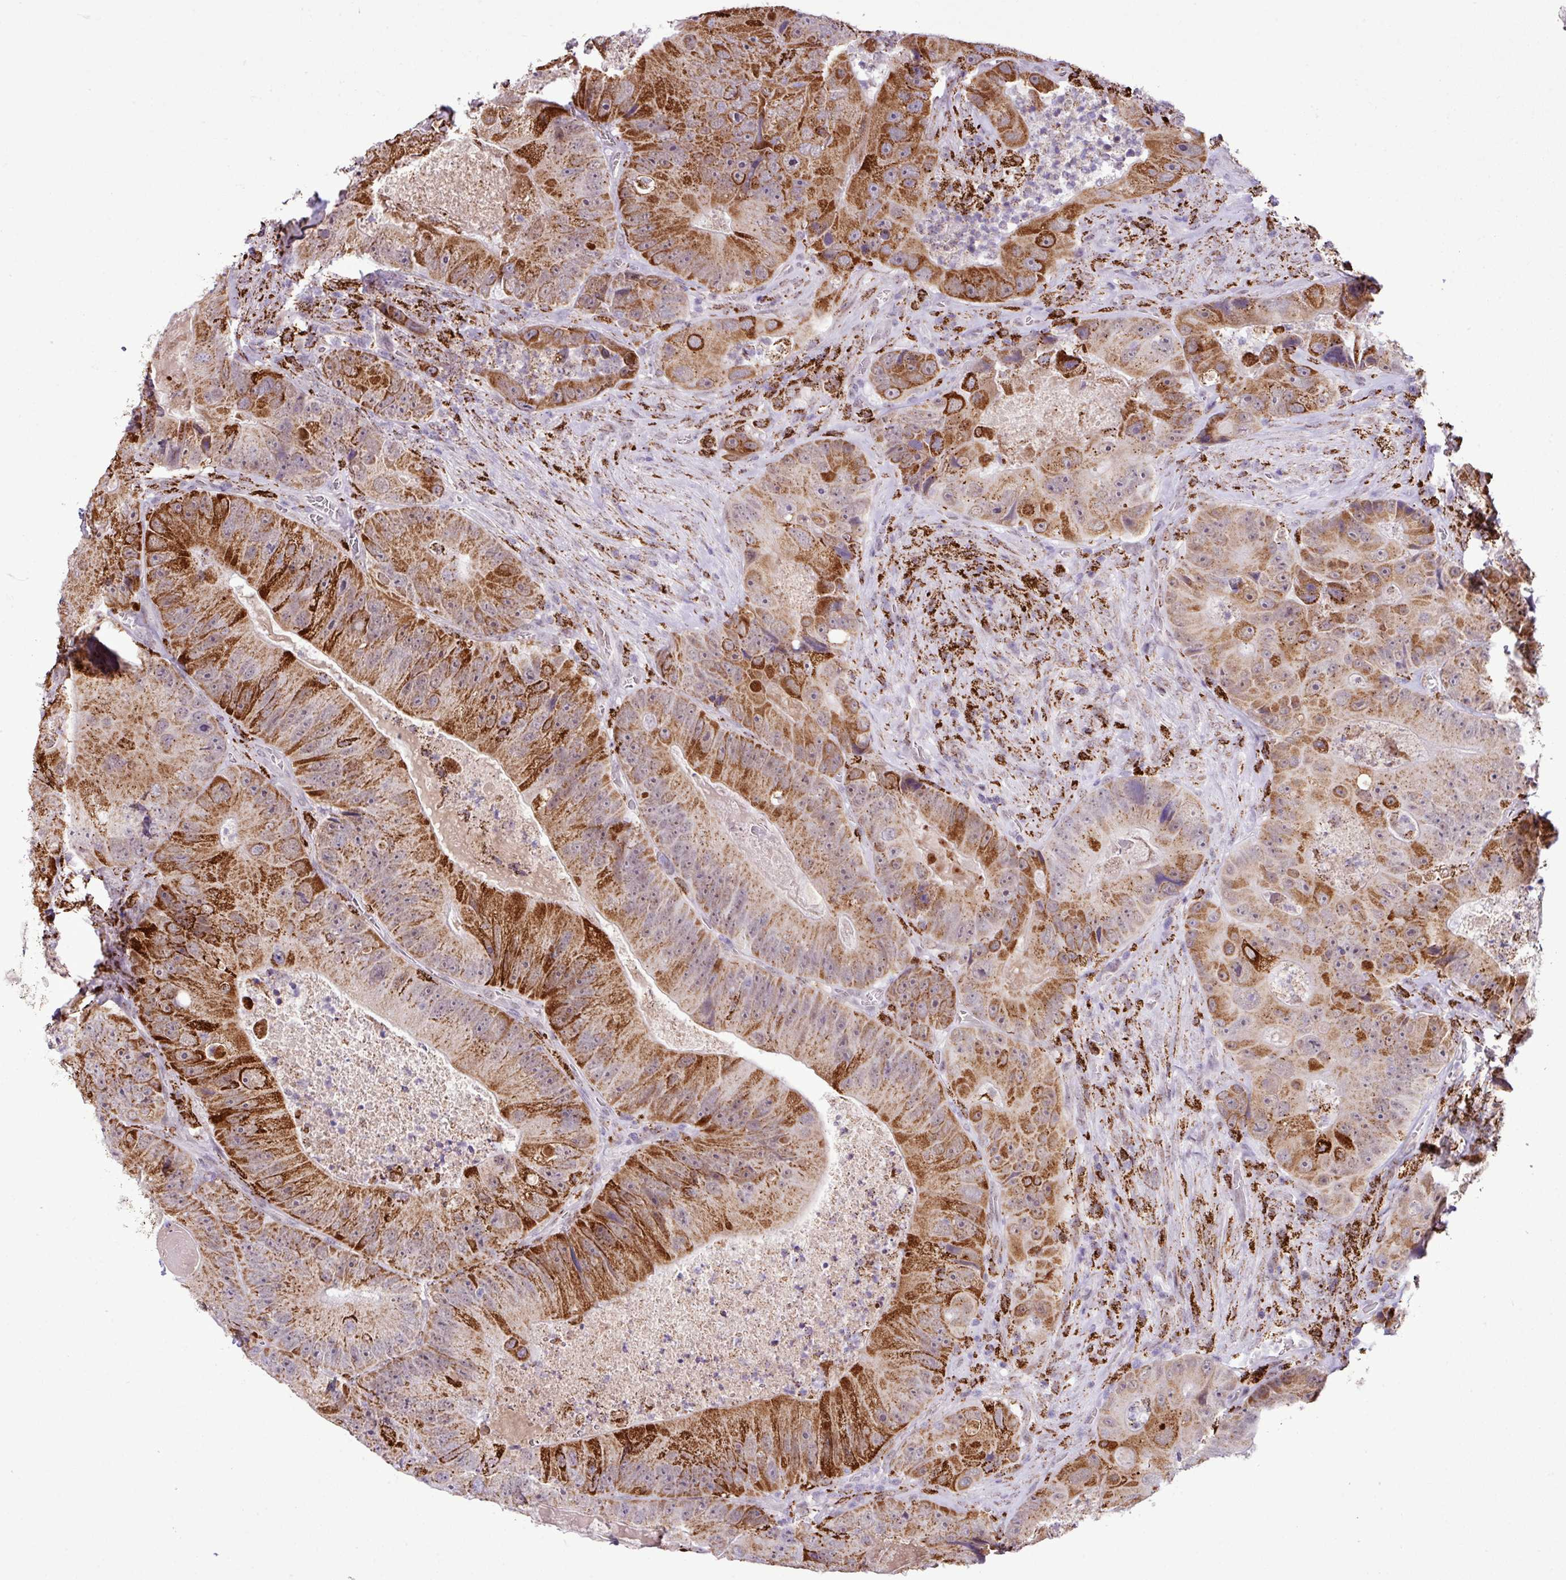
{"staining": {"intensity": "strong", "quantity": "25%-75%", "location": "cytoplasmic/membranous"}, "tissue": "colorectal cancer", "cell_type": "Tumor cells", "image_type": "cancer", "snomed": [{"axis": "morphology", "description": "Adenocarcinoma, NOS"}, {"axis": "topography", "description": "Colon"}], "caption": "Immunohistochemical staining of human colorectal cancer (adenocarcinoma) displays strong cytoplasmic/membranous protein positivity in about 25%-75% of tumor cells.", "gene": "SGPP1", "patient": {"sex": "female", "age": 86}}